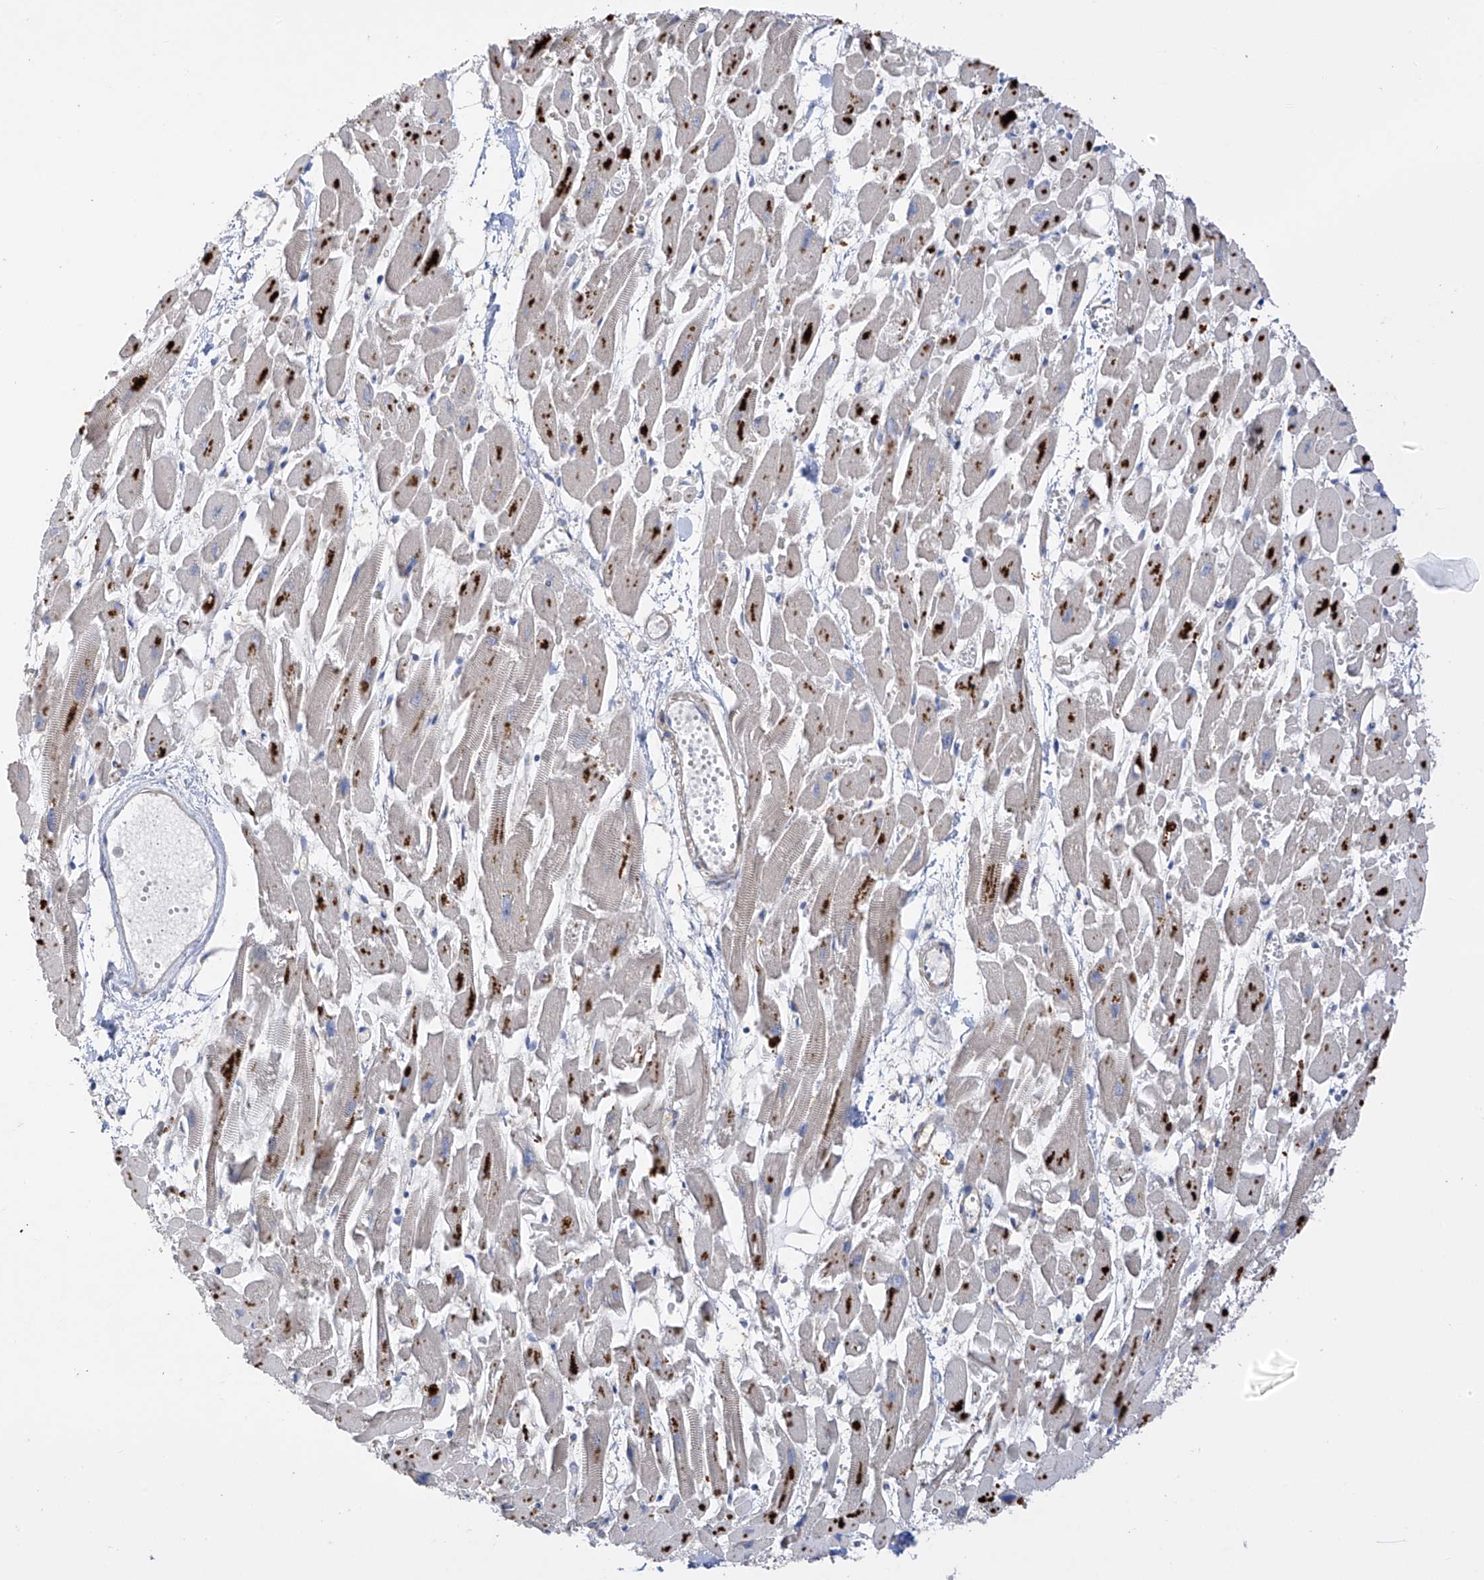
{"staining": {"intensity": "negative", "quantity": "none", "location": "none"}, "tissue": "heart muscle", "cell_type": "Cardiomyocytes", "image_type": "normal", "snomed": [{"axis": "morphology", "description": "Normal tissue, NOS"}, {"axis": "topography", "description": "Heart"}], "caption": "A histopathology image of human heart muscle is negative for staining in cardiomyocytes.", "gene": "PRSS12", "patient": {"sex": "female", "age": 64}}